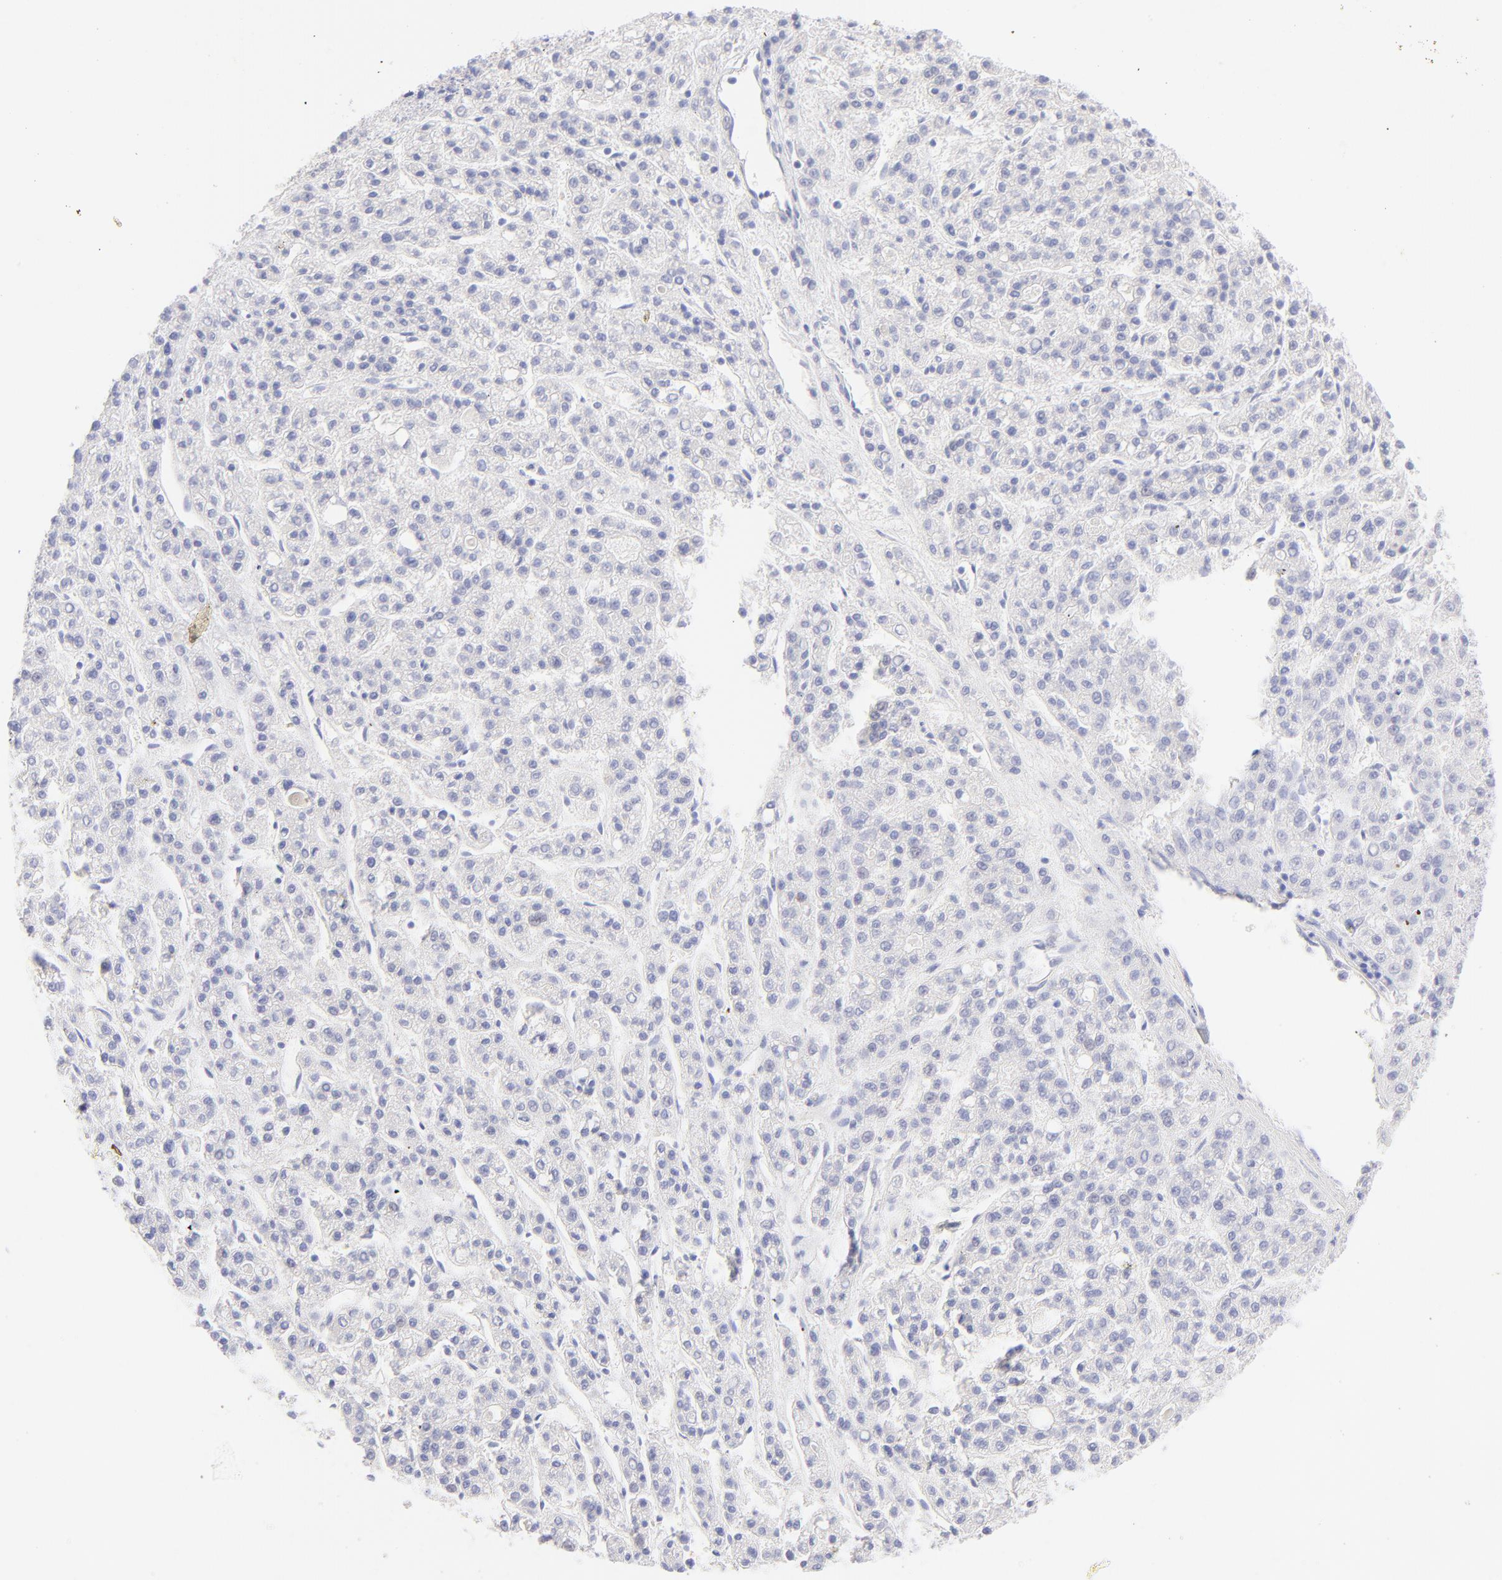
{"staining": {"intensity": "negative", "quantity": "none", "location": "none"}, "tissue": "liver cancer", "cell_type": "Tumor cells", "image_type": "cancer", "snomed": [{"axis": "morphology", "description": "Carcinoma, Hepatocellular, NOS"}, {"axis": "topography", "description": "Liver"}], "caption": "Tumor cells show no significant protein positivity in liver cancer (hepatocellular carcinoma). (Immunohistochemistry (ihc), brightfield microscopy, high magnification).", "gene": "FRMPD3", "patient": {"sex": "male", "age": 70}}